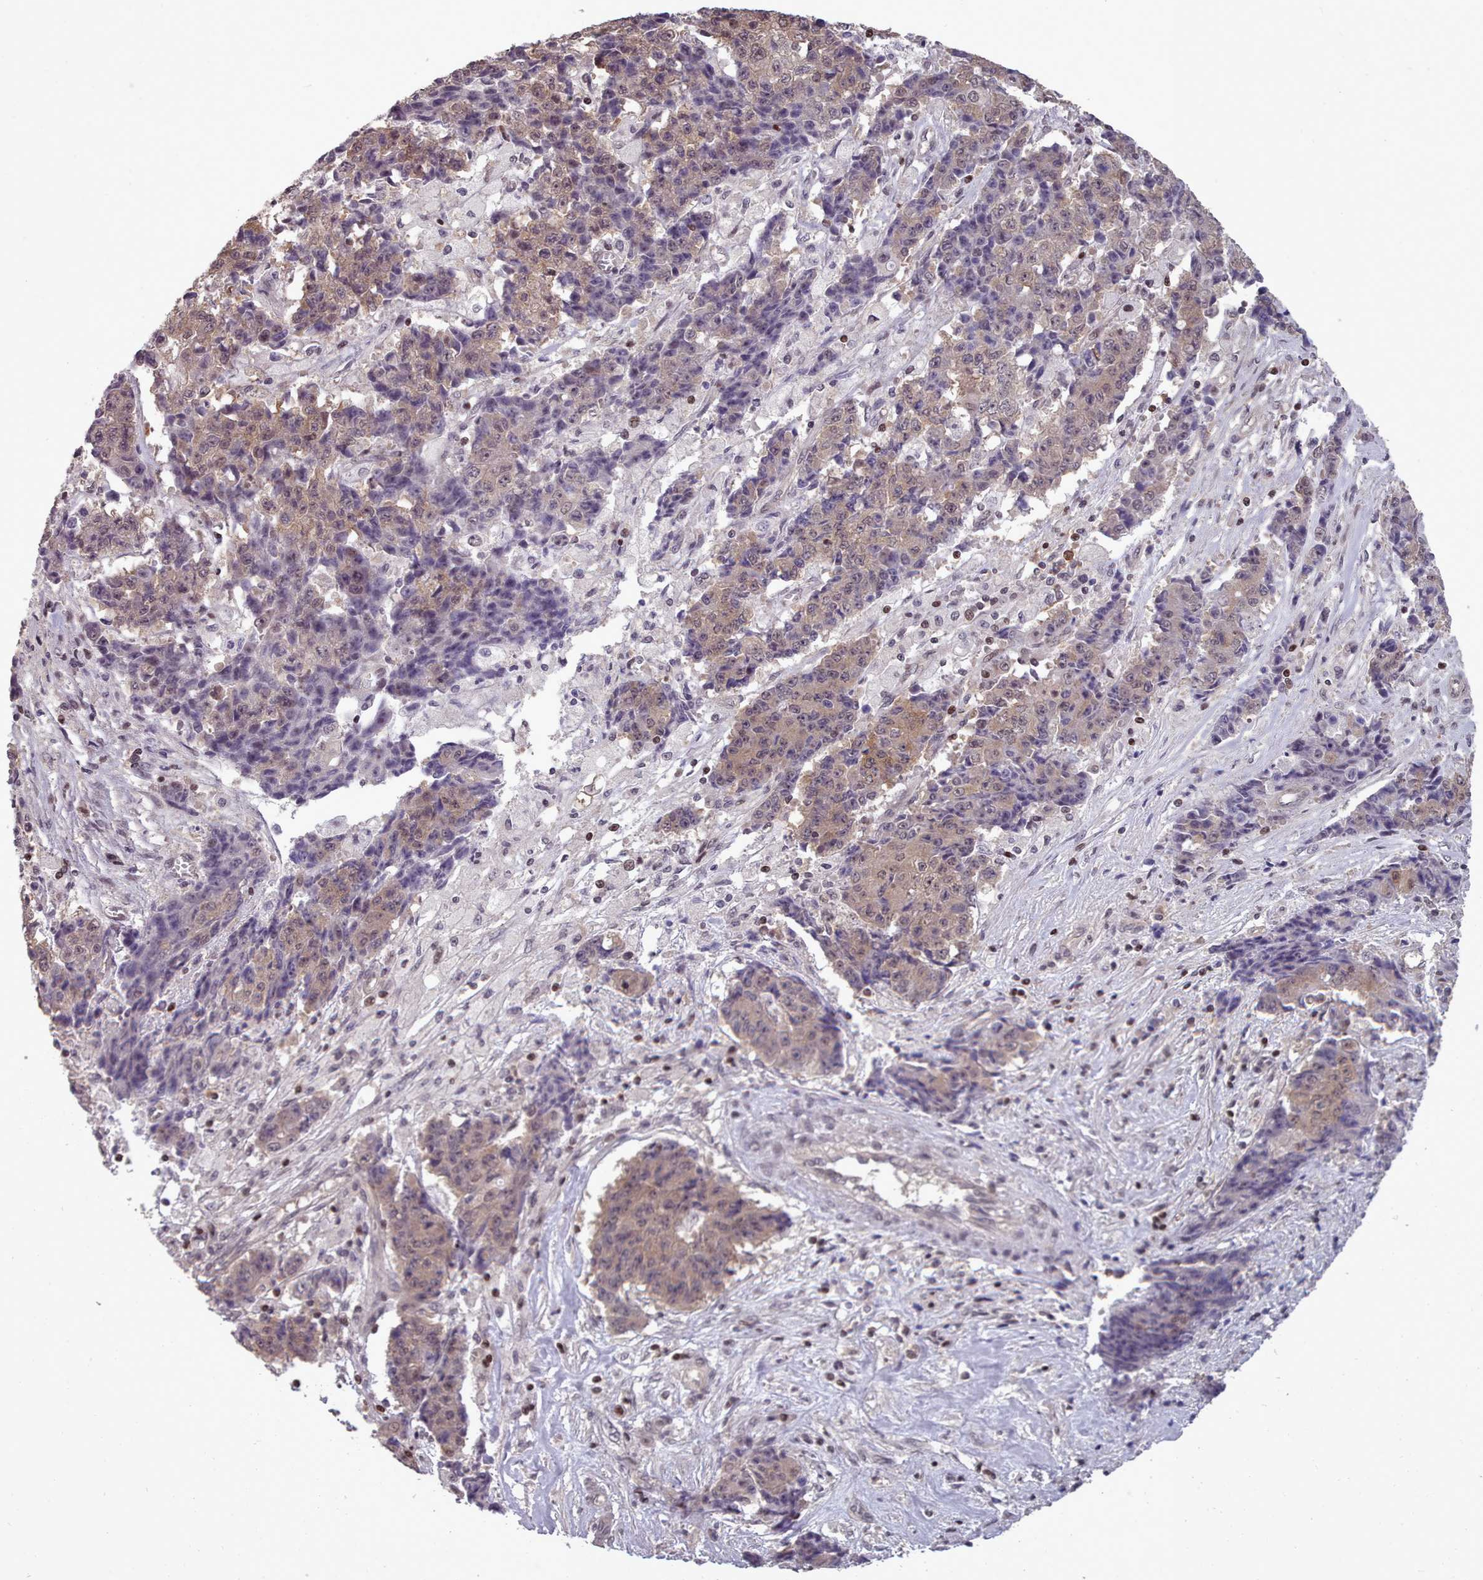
{"staining": {"intensity": "weak", "quantity": "25%-75%", "location": "cytoplasmic/membranous,nuclear"}, "tissue": "ovarian cancer", "cell_type": "Tumor cells", "image_type": "cancer", "snomed": [{"axis": "morphology", "description": "Carcinoma, endometroid"}, {"axis": "topography", "description": "Ovary"}], "caption": "Immunohistochemistry (IHC) histopathology image of neoplastic tissue: human ovarian endometroid carcinoma stained using immunohistochemistry (IHC) exhibits low levels of weak protein expression localized specifically in the cytoplasmic/membranous and nuclear of tumor cells, appearing as a cytoplasmic/membranous and nuclear brown color.", "gene": "ENSA", "patient": {"sex": "female", "age": 42}}